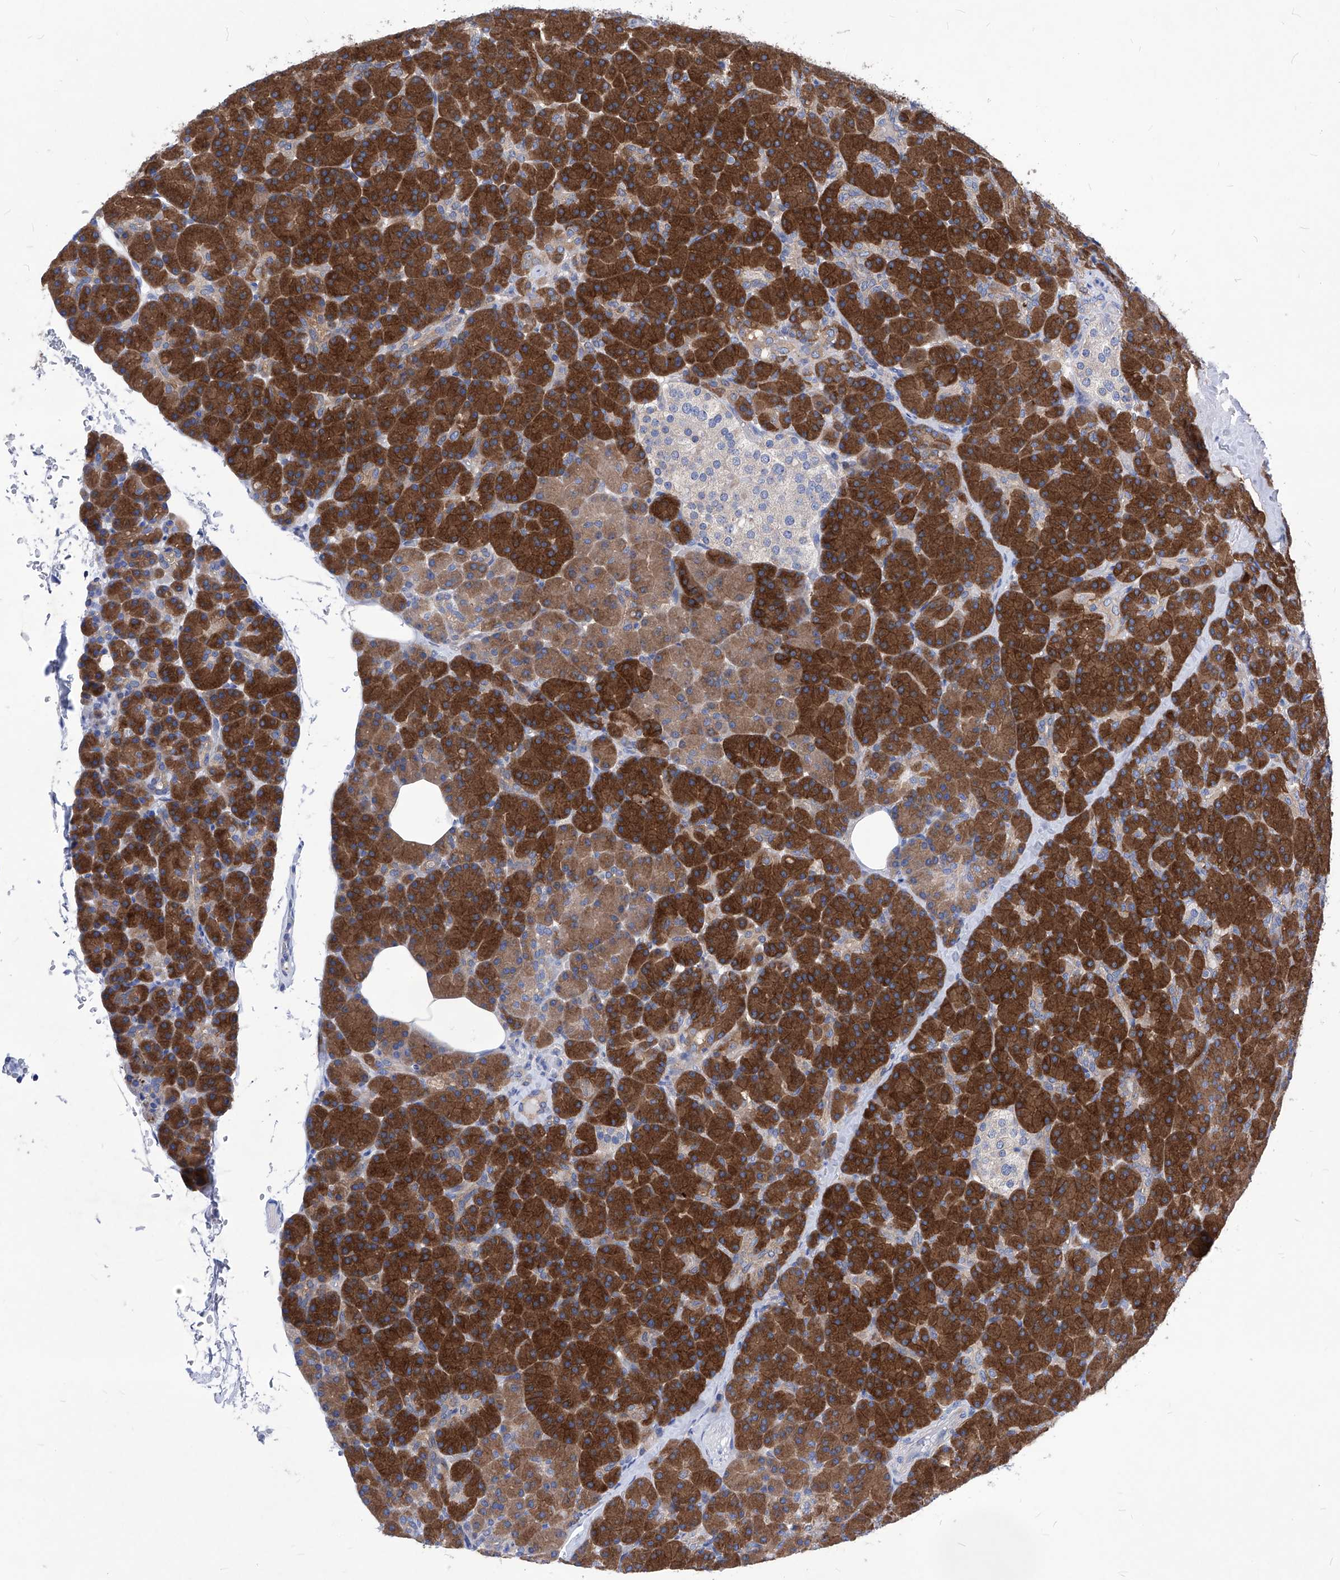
{"staining": {"intensity": "strong", "quantity": ">75%", "location": "cytoplasmic/membranous"}, "tissue": "pancreas", "cell_type": "Exocrine glandular cells", "image_type": "normal", "snomed": [{"axis": "morphology", "description": "Normal tissue, NOS"}, {"axis": "topography", "description": "Pancreas"}], "caption": "Pancreas stained with a brown dye displays strong cytoplasmic/membranous positive positivity in approximately >75% of exocrine glandular cells.", "gene": "XPNPEP1", "patient": {"sex": "female", "age": 43}}